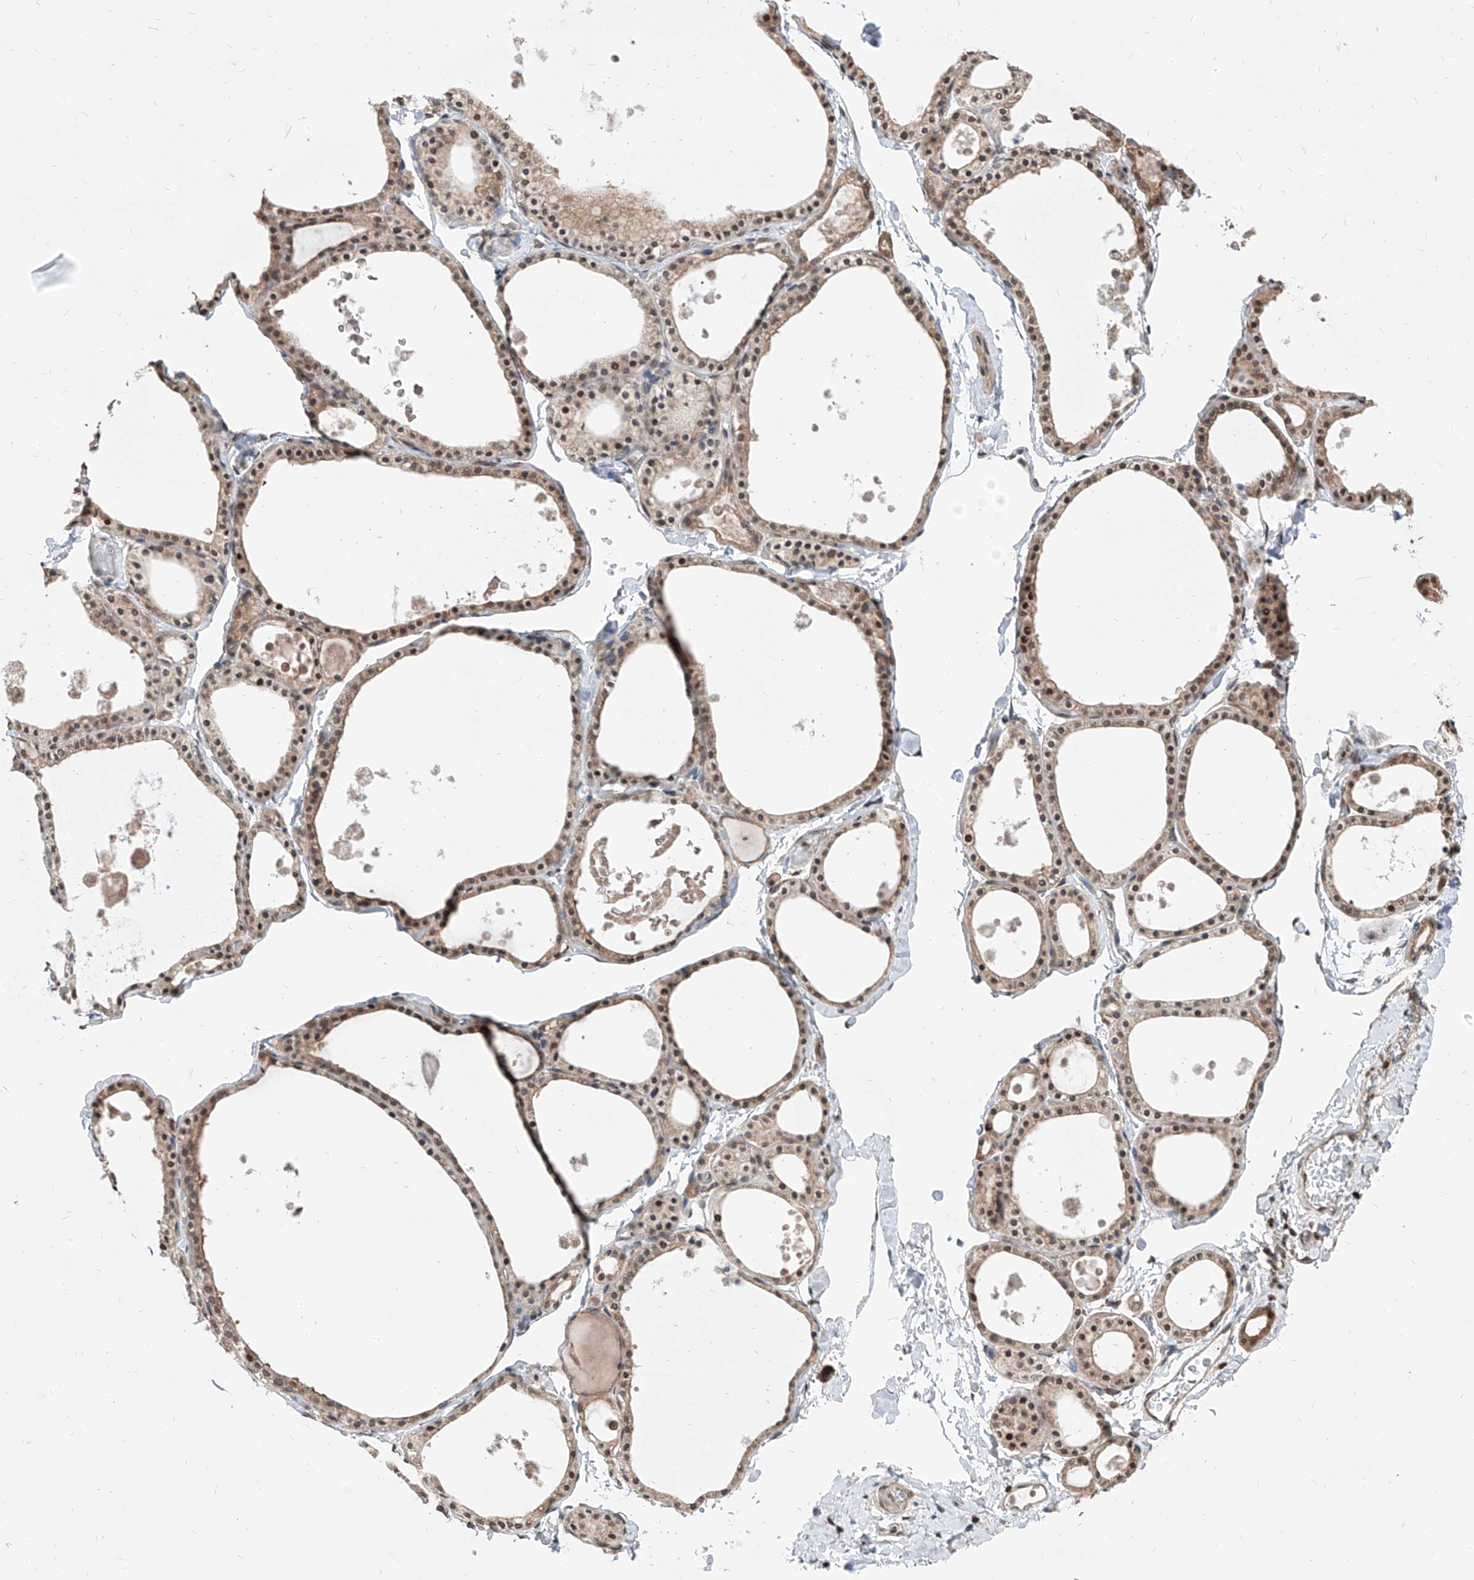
{"staining": {"intensity": "moderate", "quantity": ">75%", "location": "cytoplasmic/membranous,nuclear"}, "tissue": "thyroid gland", "cell_type": "Glandular cells", "image_type": "normal", "snomed": [{"axis": "morphology", "description": "Normal tissue, NOS"}, {"axis": "topography", "description": "Thyroid gland"}], "caption": "Thyroid gland stained with DAB (3,3'-diaminobenzidine) immunohistochemistry shows medium levels of moderate cytoplasmic/membranous,nuclear expression in approximately >75% of glandular cells. (Stains: DAB in brown, nuclei in blue, Microscopy: brightfield microscopy at high magnification).", "gene": "C8orf82", "patient": {"sex": "male", "age": 56}}